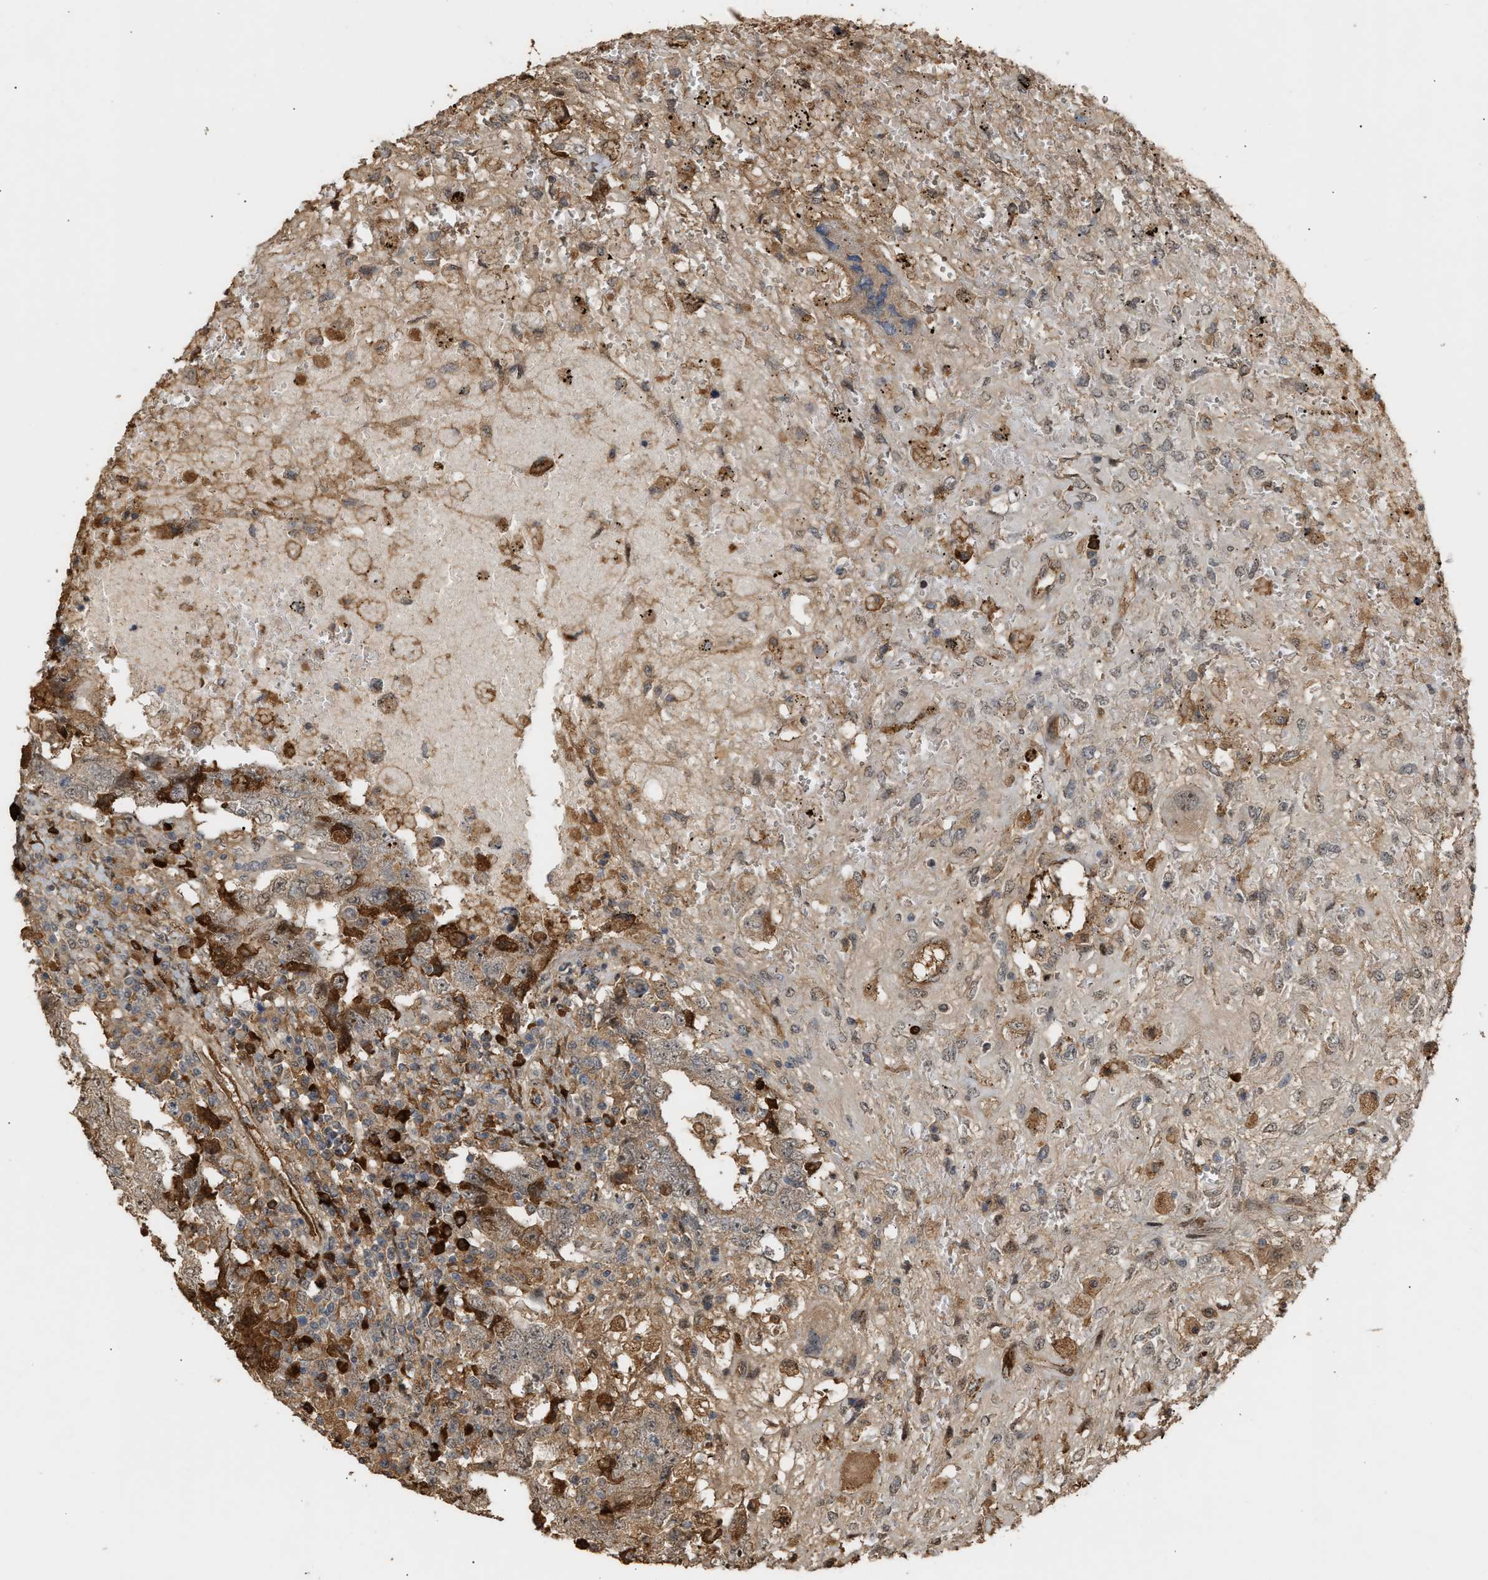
{"staining": {"intensity": "moderate", "quantity": ">75%", "location": "cytoplasmic/membranous,nuclear"}, "tissue": "testis cancer", "cell_type": "Tumor cells", "image_type": "cancer", "snomed": [{"axis": "morphology", "description": "Carcinoma, Embryonal, NOS"}, {"axis": "topography", "description": "Testis"}], "caption": "Protein expression analysis of testis embryonal carcinoma displays moderate cytoplasmic/membranous and nuclear expression in about >75% of tumor cells.", "gene": "ZFAND5", "patient": {"sex": "male", "age": 26}}